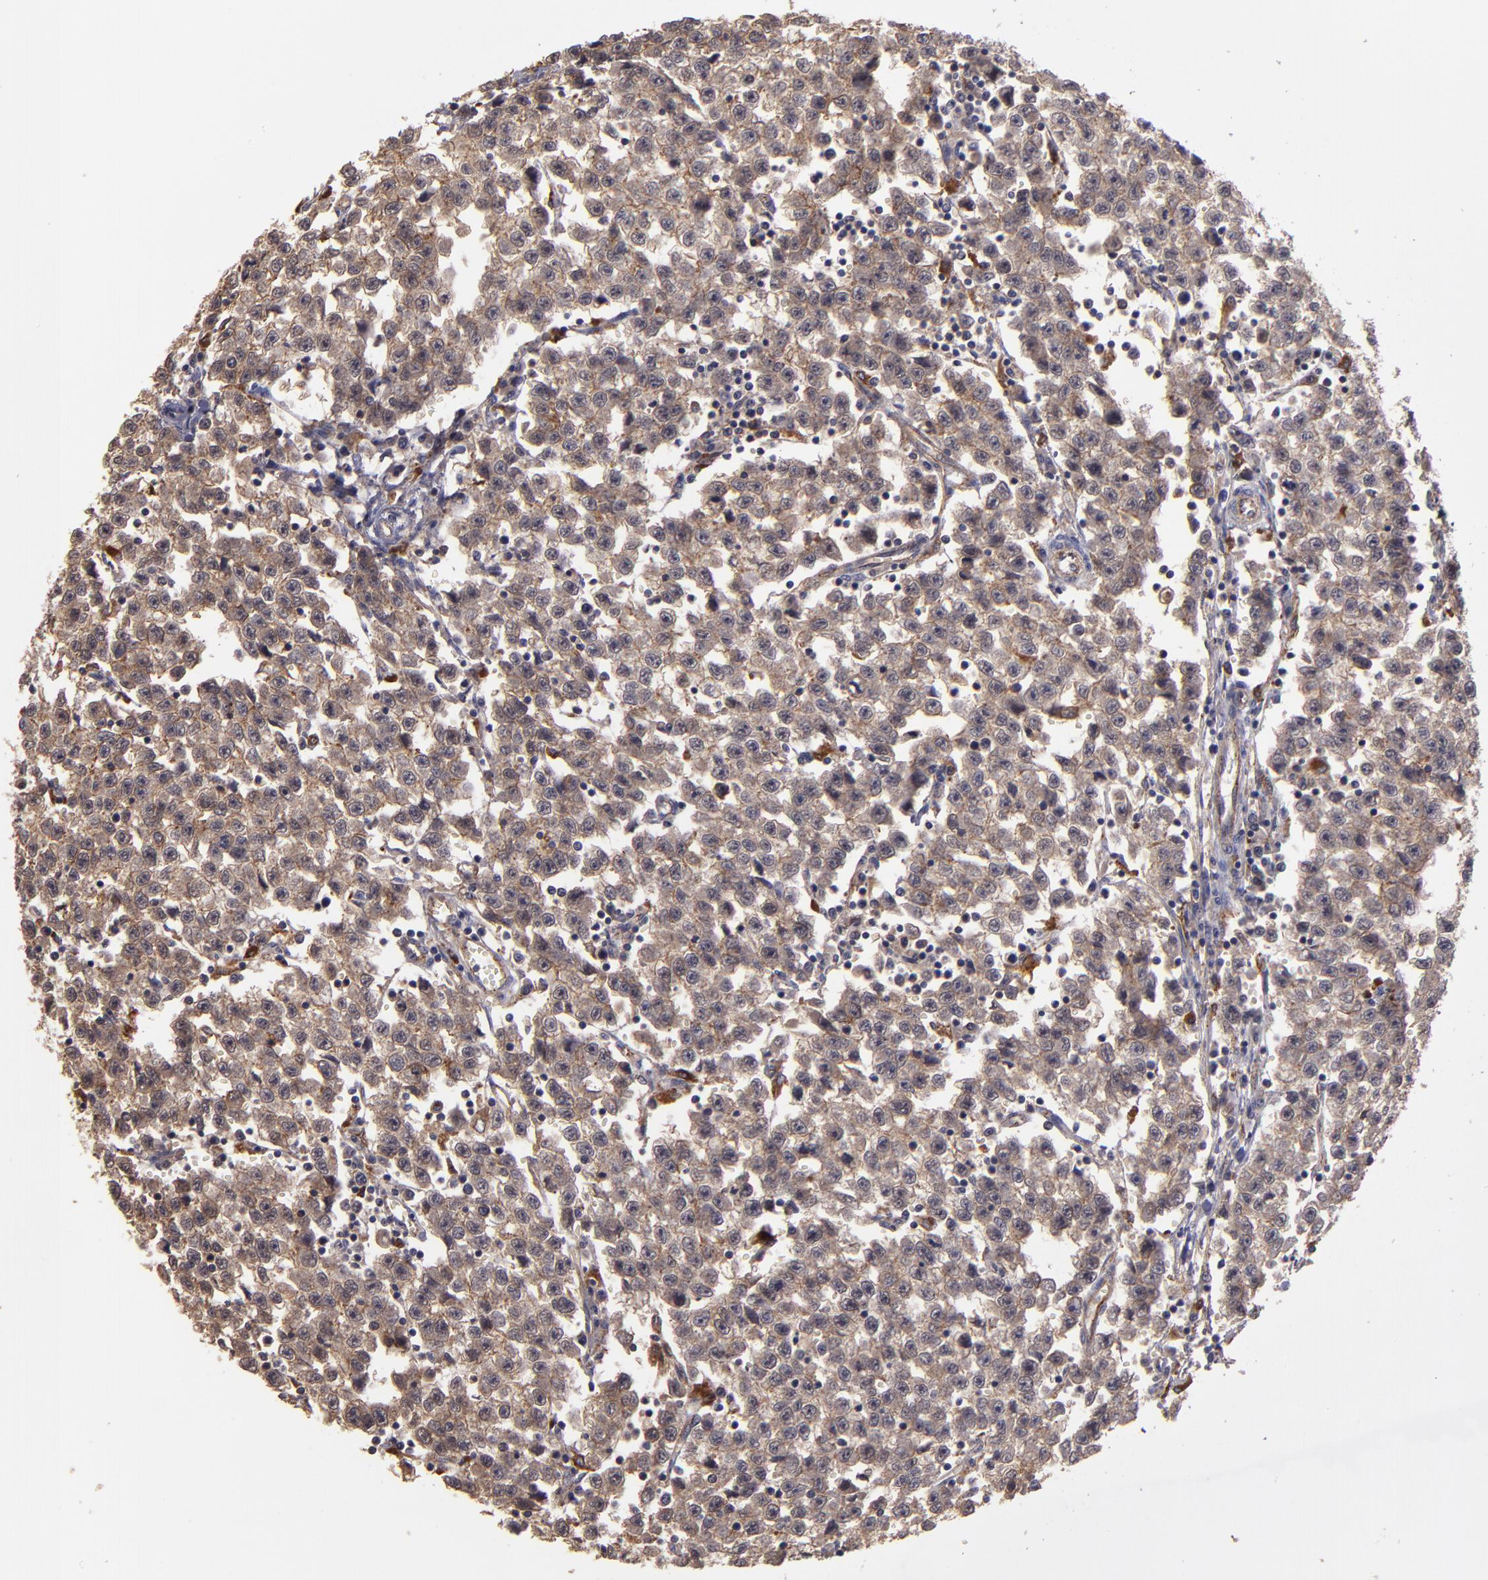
{"staining": {"intensity": "moderate", "quantity": ">75%", "location": "cytoplasmic/membranous"}, "tissue": "testis cancer", "cell_type": "Tumor cells", "image_type": "cancer", "snomed": [{"axis": "morphology", "description": "Seminoma, NOS"}, {"axis": "topography", "description": "Testis"}], "caption": "Testis seminoma tissue demonstrates moderate cytoplasmic/membranous expression in about >75% of tumor cells, visualized by immunohistochemistry. Using DAB (3,3'-diaminobenzidine) (brown) and hematoxylin (blue) stains, captured at high magnification using brightfield microscopy.", "gene": "SIPA1L1", "patient": {"sex": "male", "age": 35}}